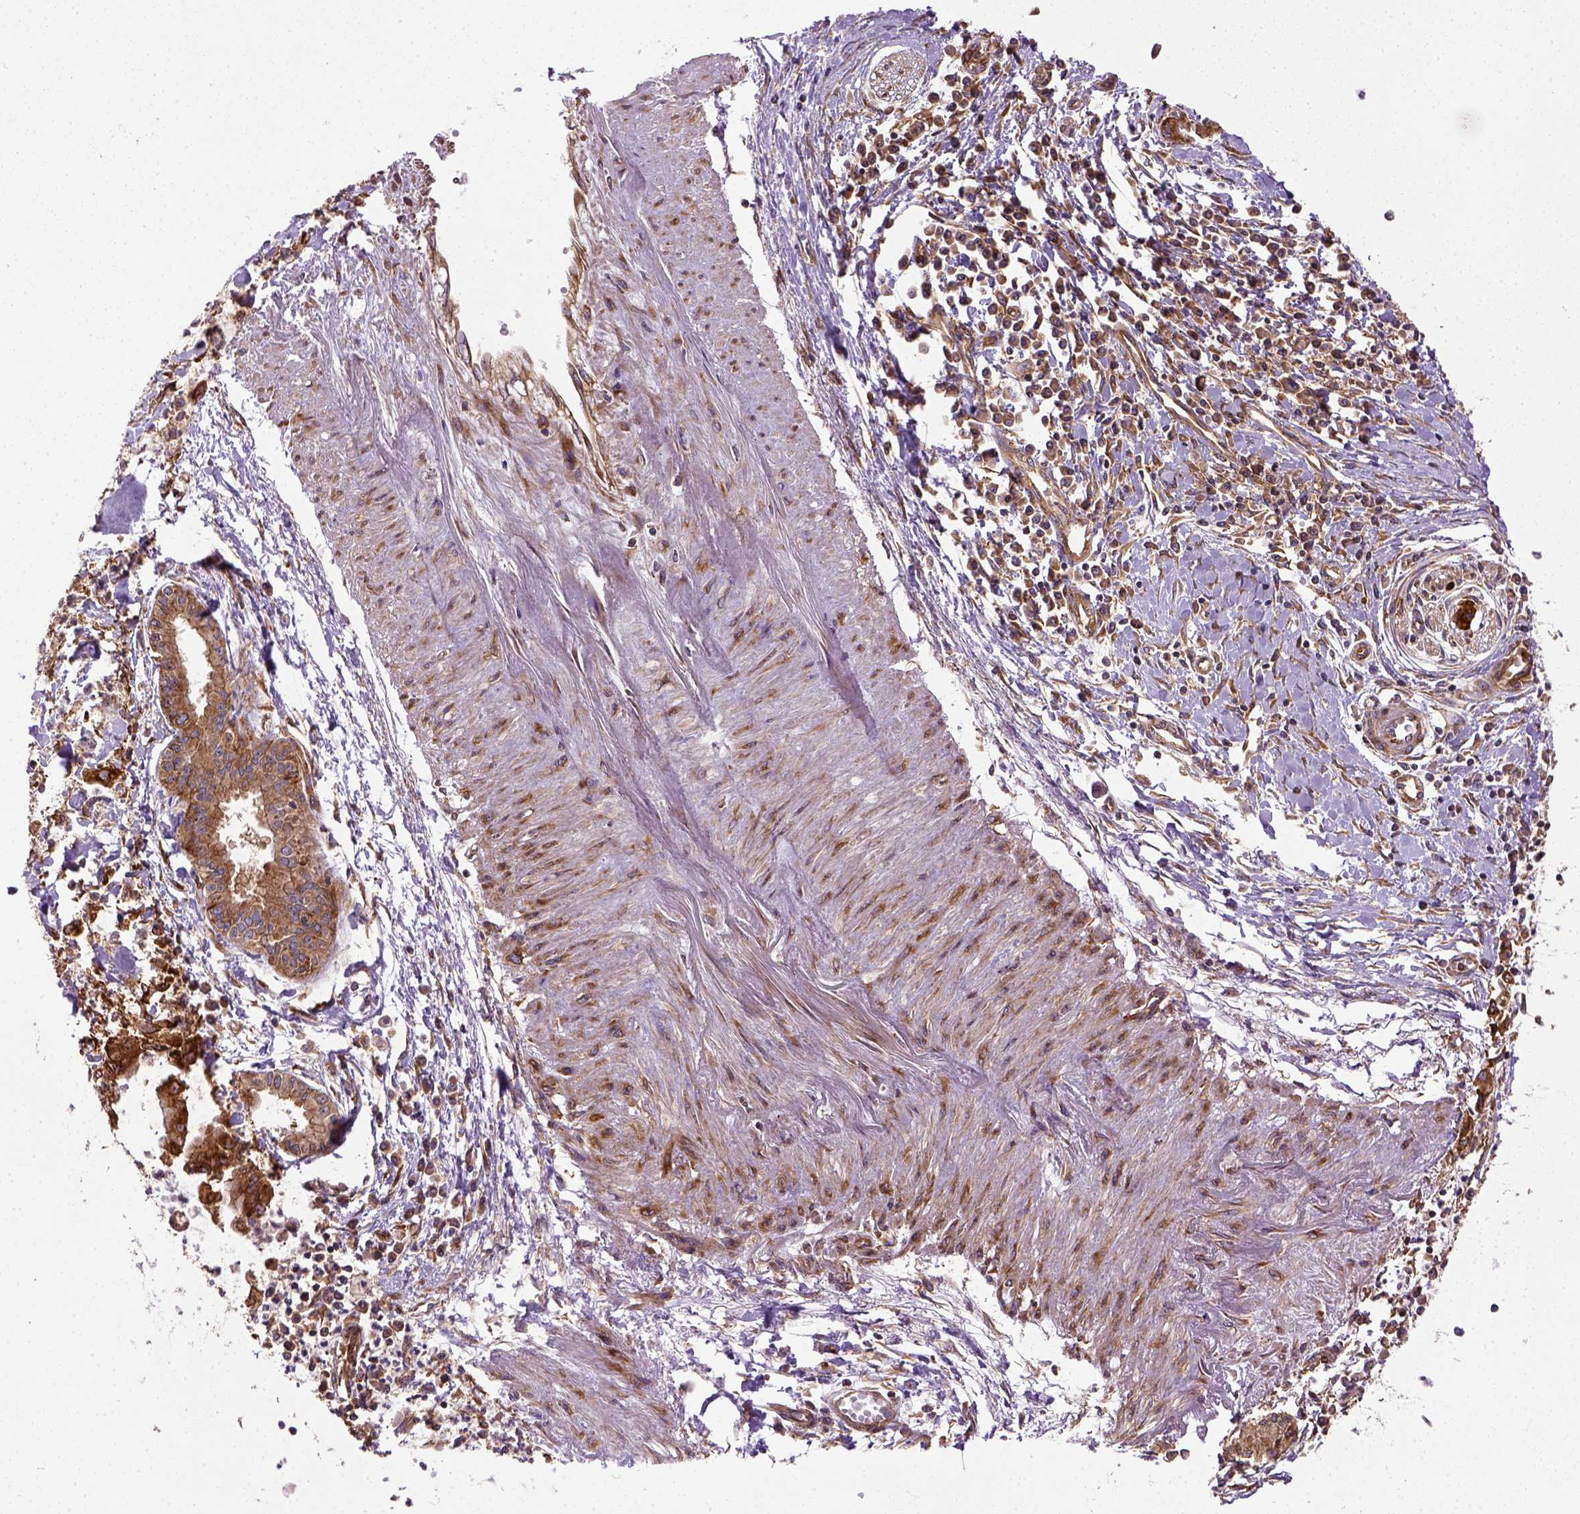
{"staining": {"intensity": "strong", "quantity": ">75%", "location": "cytoplasmic/membranous"}, "tissue": "pancreatic cancer", "cell_type": "Tumor cells", "image_type": "cancer", "snomed": [{"axis": "morphology", "description": "Adenocarcinoma, NOS"}, {"axis": "topography", "description": "Pancreas"}], "caption": "Human adenocarcinoma (pancreatic) stained with a brown dye reveals strong cytoplasmic/membranous positive positivity in approximately >75% of tumor cells.", "gene": "CAPRIN1", "patient": {"sex": "male", "age": 72}}